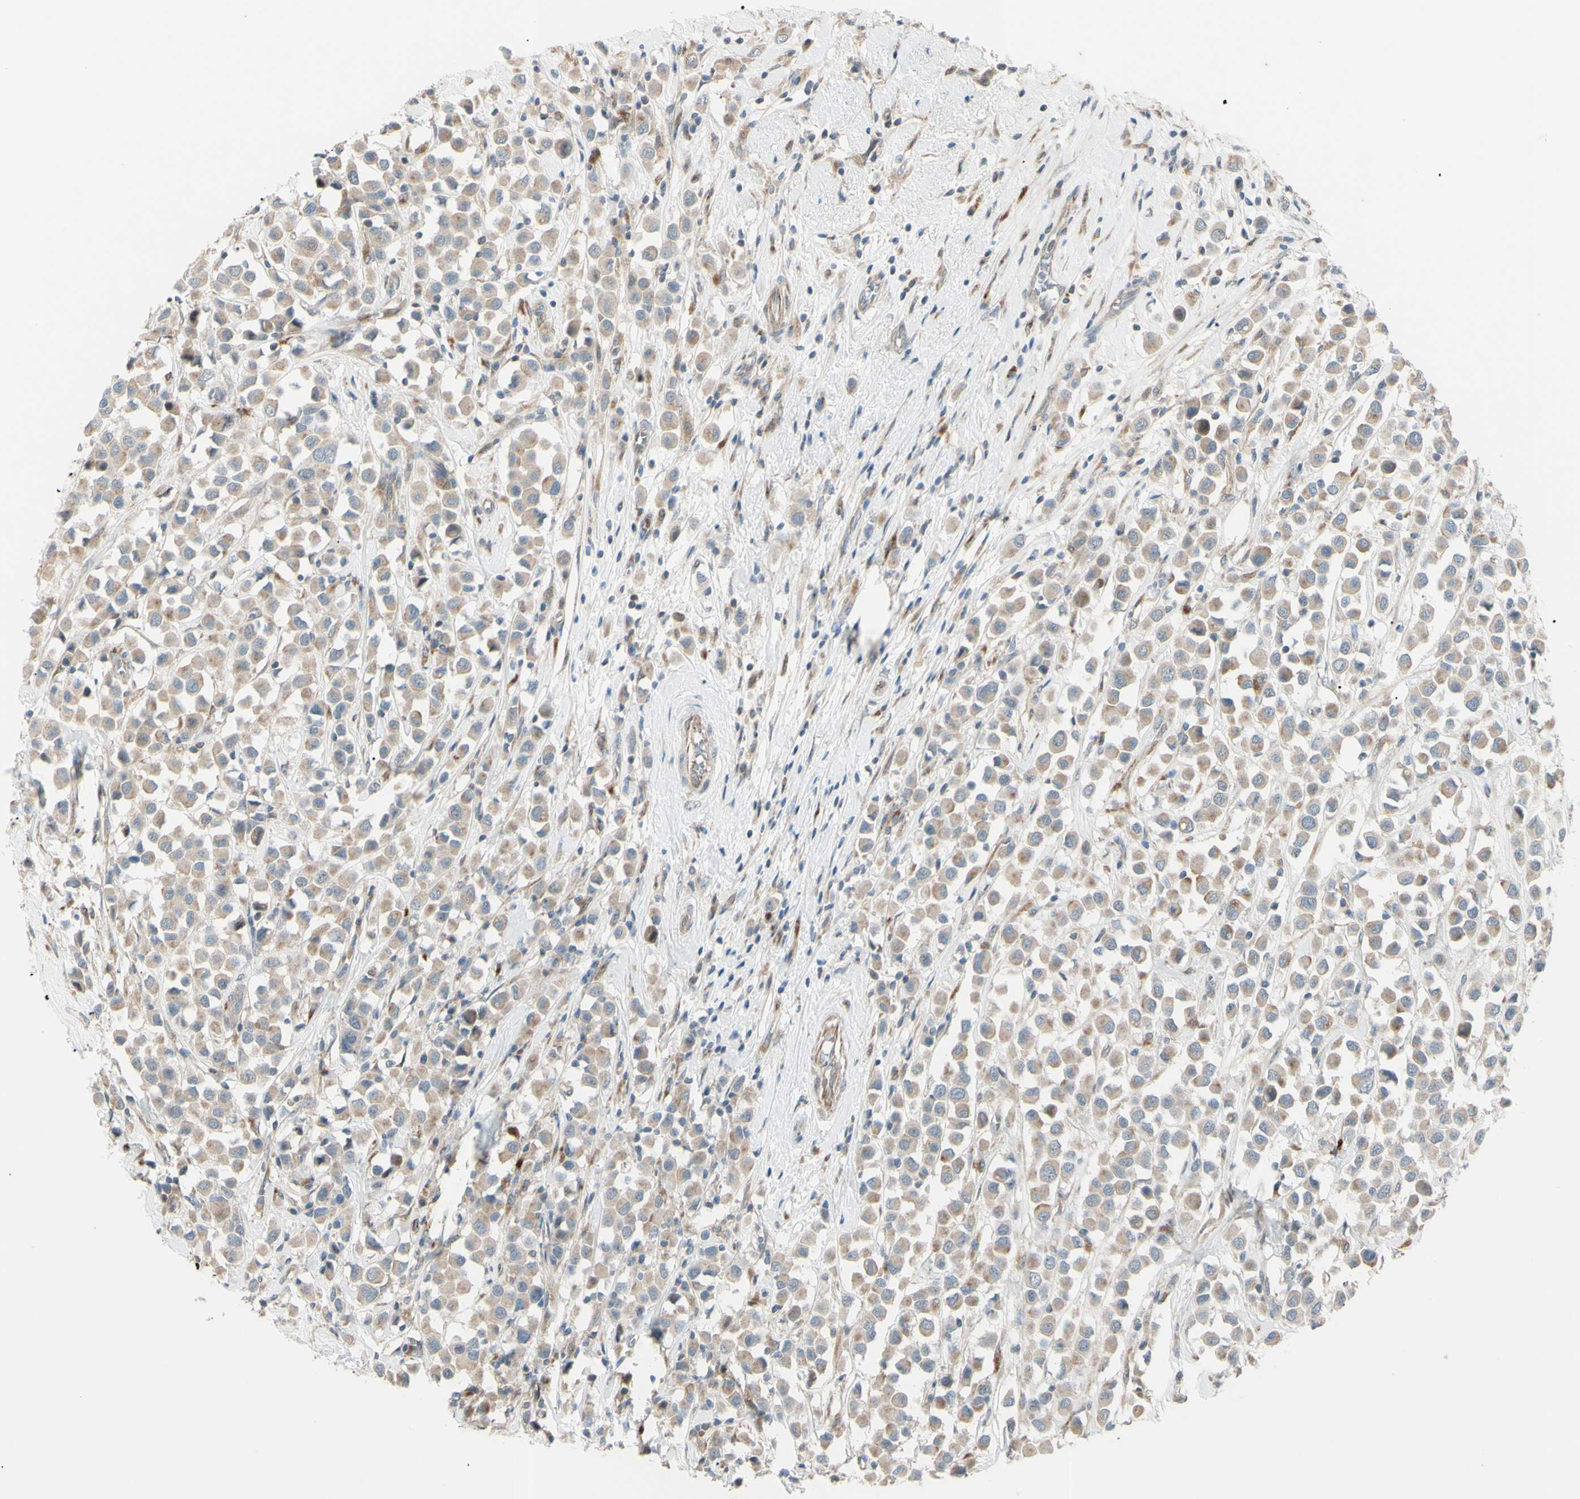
{"staining": {"intensity": "moderate", "quantity": ">75%", "location": "cytoplasmic/membranous"}, "tissue": "breast cancer", "cell_type": "Tumor cells", "image_type": "cancer", "snomed": [{"axis": "morphology", "description": "Duct carcinoma"}, {"axis": "topography", "description": "Breast"}], "caption": "IHC of breast cancer exhibits medium levels of moderate cytoplasmic/membranous expression in about >75% of tumor cells. (brown staining indicates protein expression, while blue staining denotes nuclei).", "gene": "LMTK2", "patient": {"sex": "female", "age": 61}}